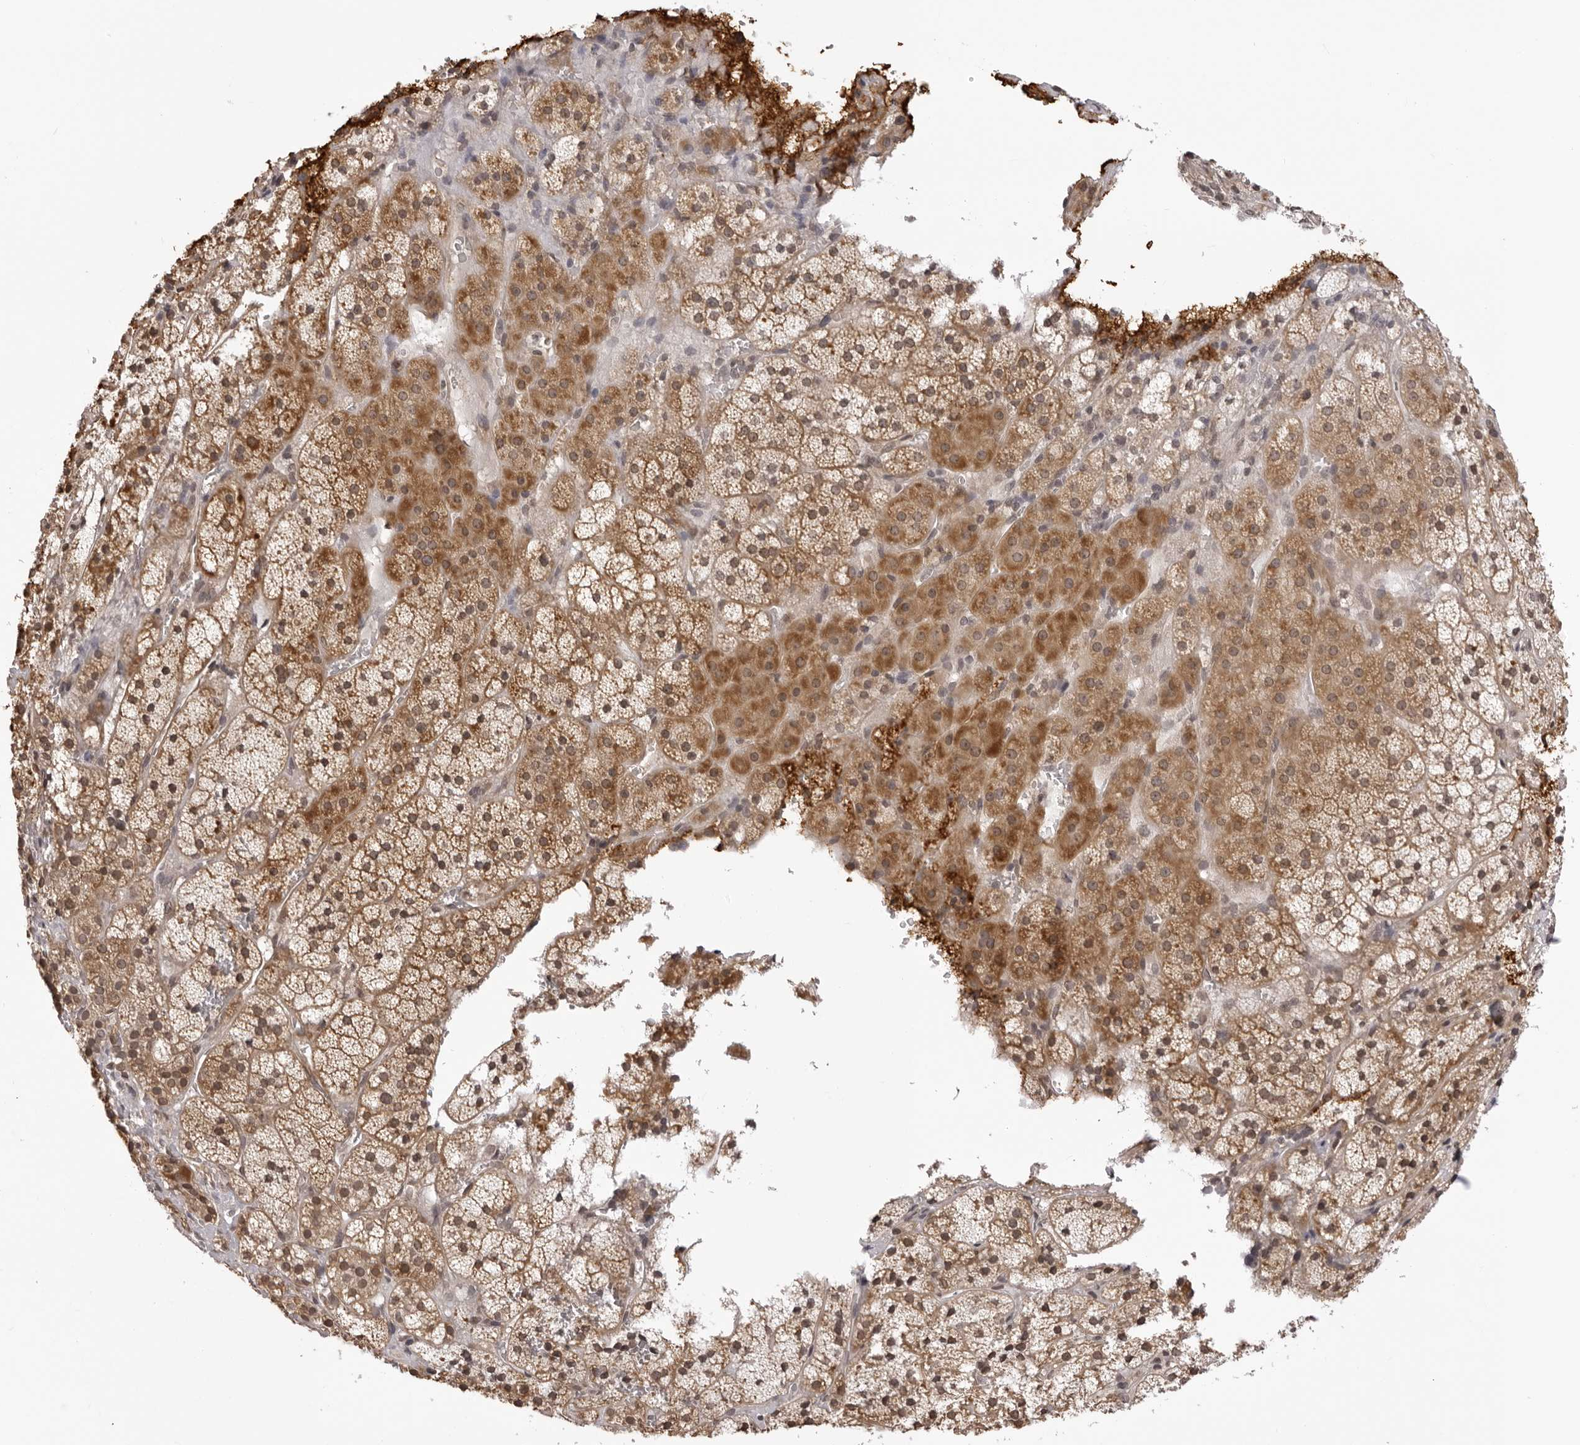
{"staining": {"intensity": "moderate", "quantity": ">75%", "location": "cytoplasmic/membranous"}, "tissue": "adrenal gland", "cell_type": "Glandular cells", "image_type": "normal", "snomed": [{"axis": "morphology", "description": "Normal tissue, NOS"}, {"axis": "topography", "description": "Adrenal gland"}], "caption": "Glandular cells demonstrate moderate cytoplasmic/membranous positivity in about >75% of cells in unremarkable adrenal gland.", "gene": "ZC3H11A", "patient": {"sex": "female", "age": 44}}